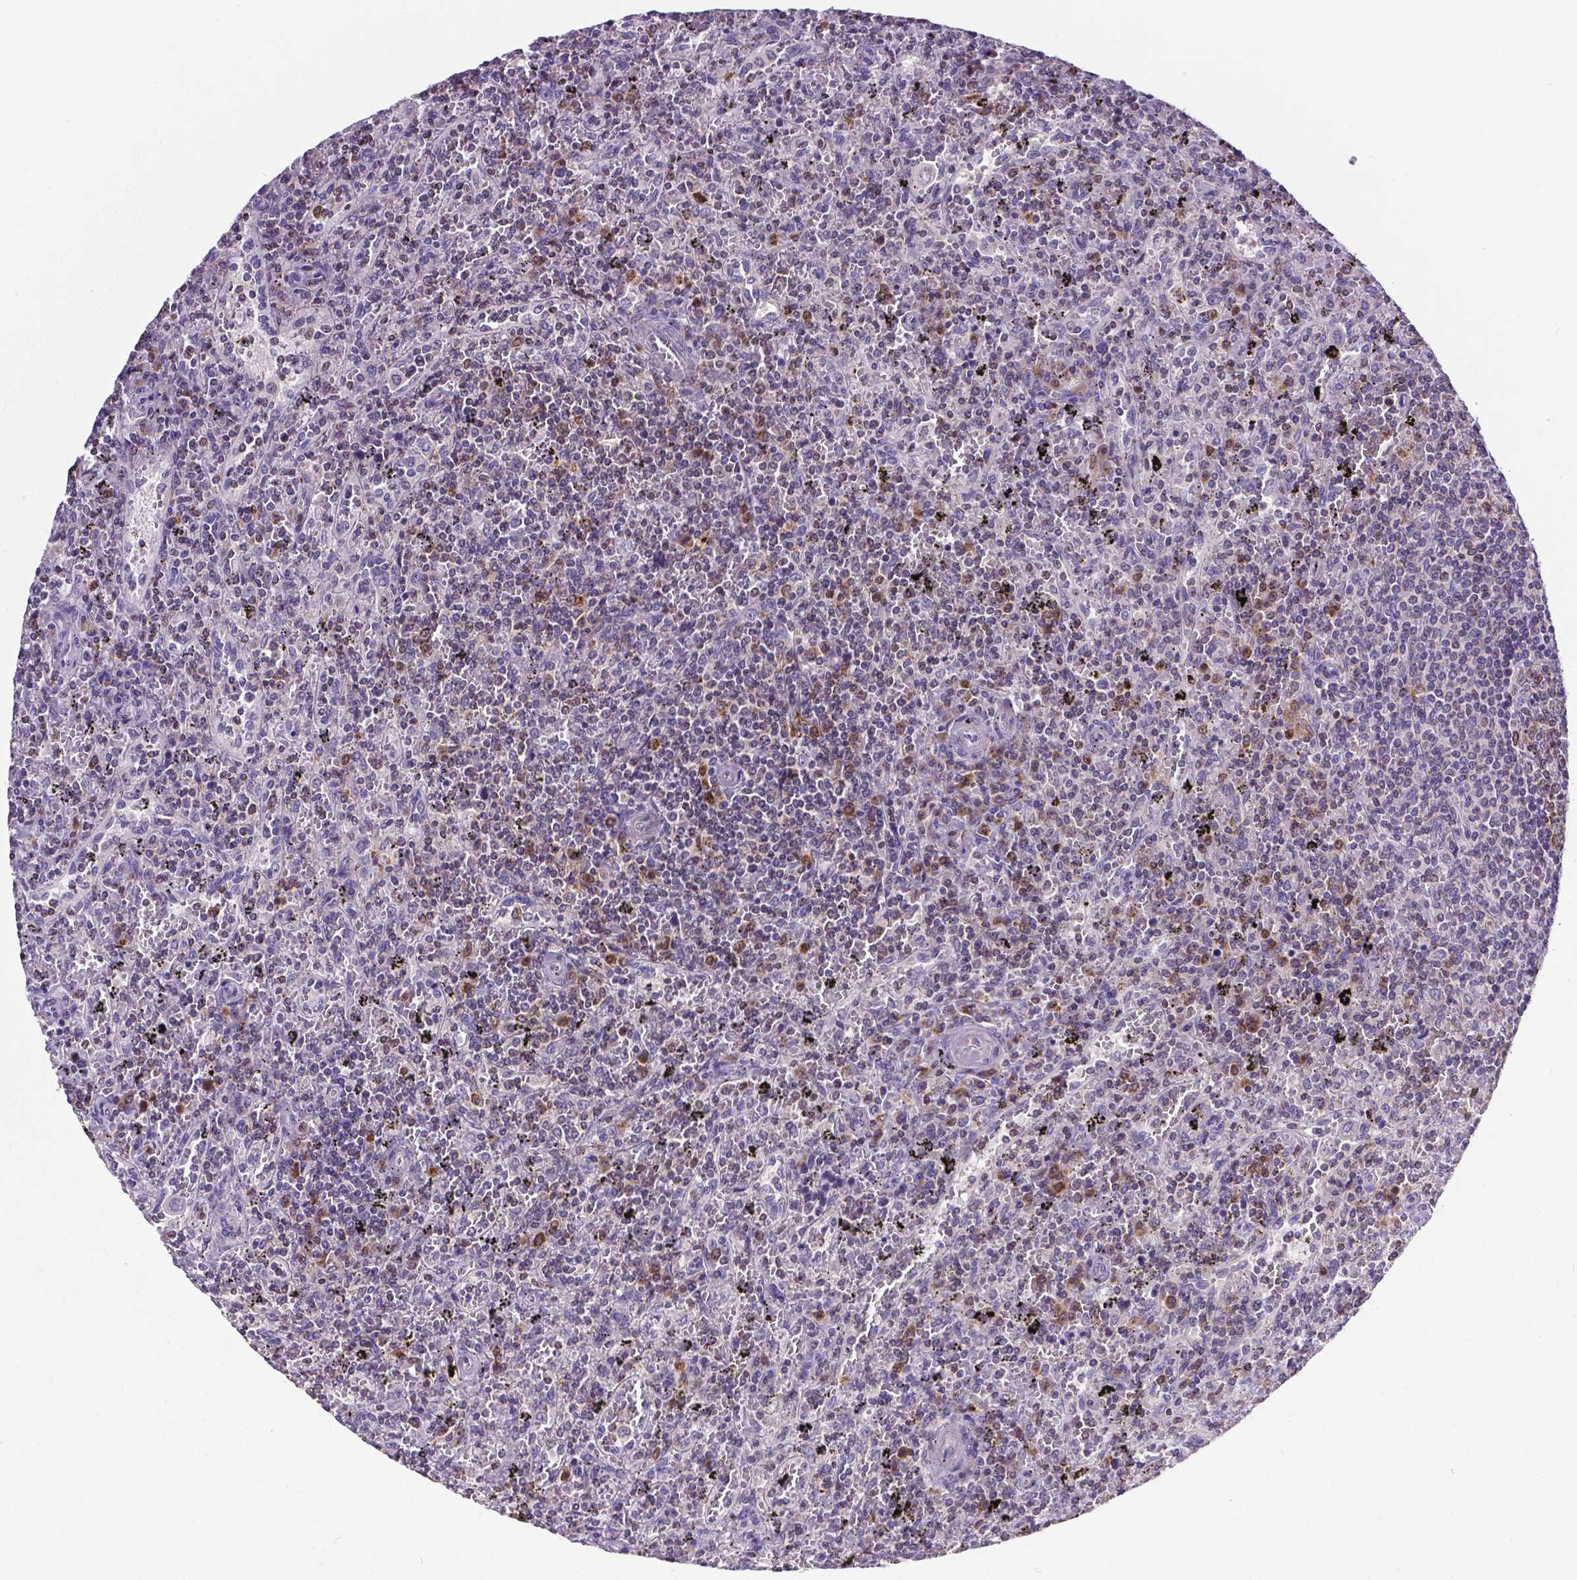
{"staining": {"intensity": "negative", "quantity": "none", "location": "none"}, "tissue": "lymphoma", "cell_type": "Tumor cells", "image_type": "cancer", "snomed": [{"axis": "morphology", "description": "Malignant lymphoma, non-Hodgkin's type, Low grade"}, {"axis": "topography", "description": "Spleen"}], "caption": "Tumor cells are negative for brown protein staining in lymphoma. (Brightfield microscopy of DAB IHC at high magnification).", "gene": "MCL1", "patient": {"sex": "male", "age": 62}}